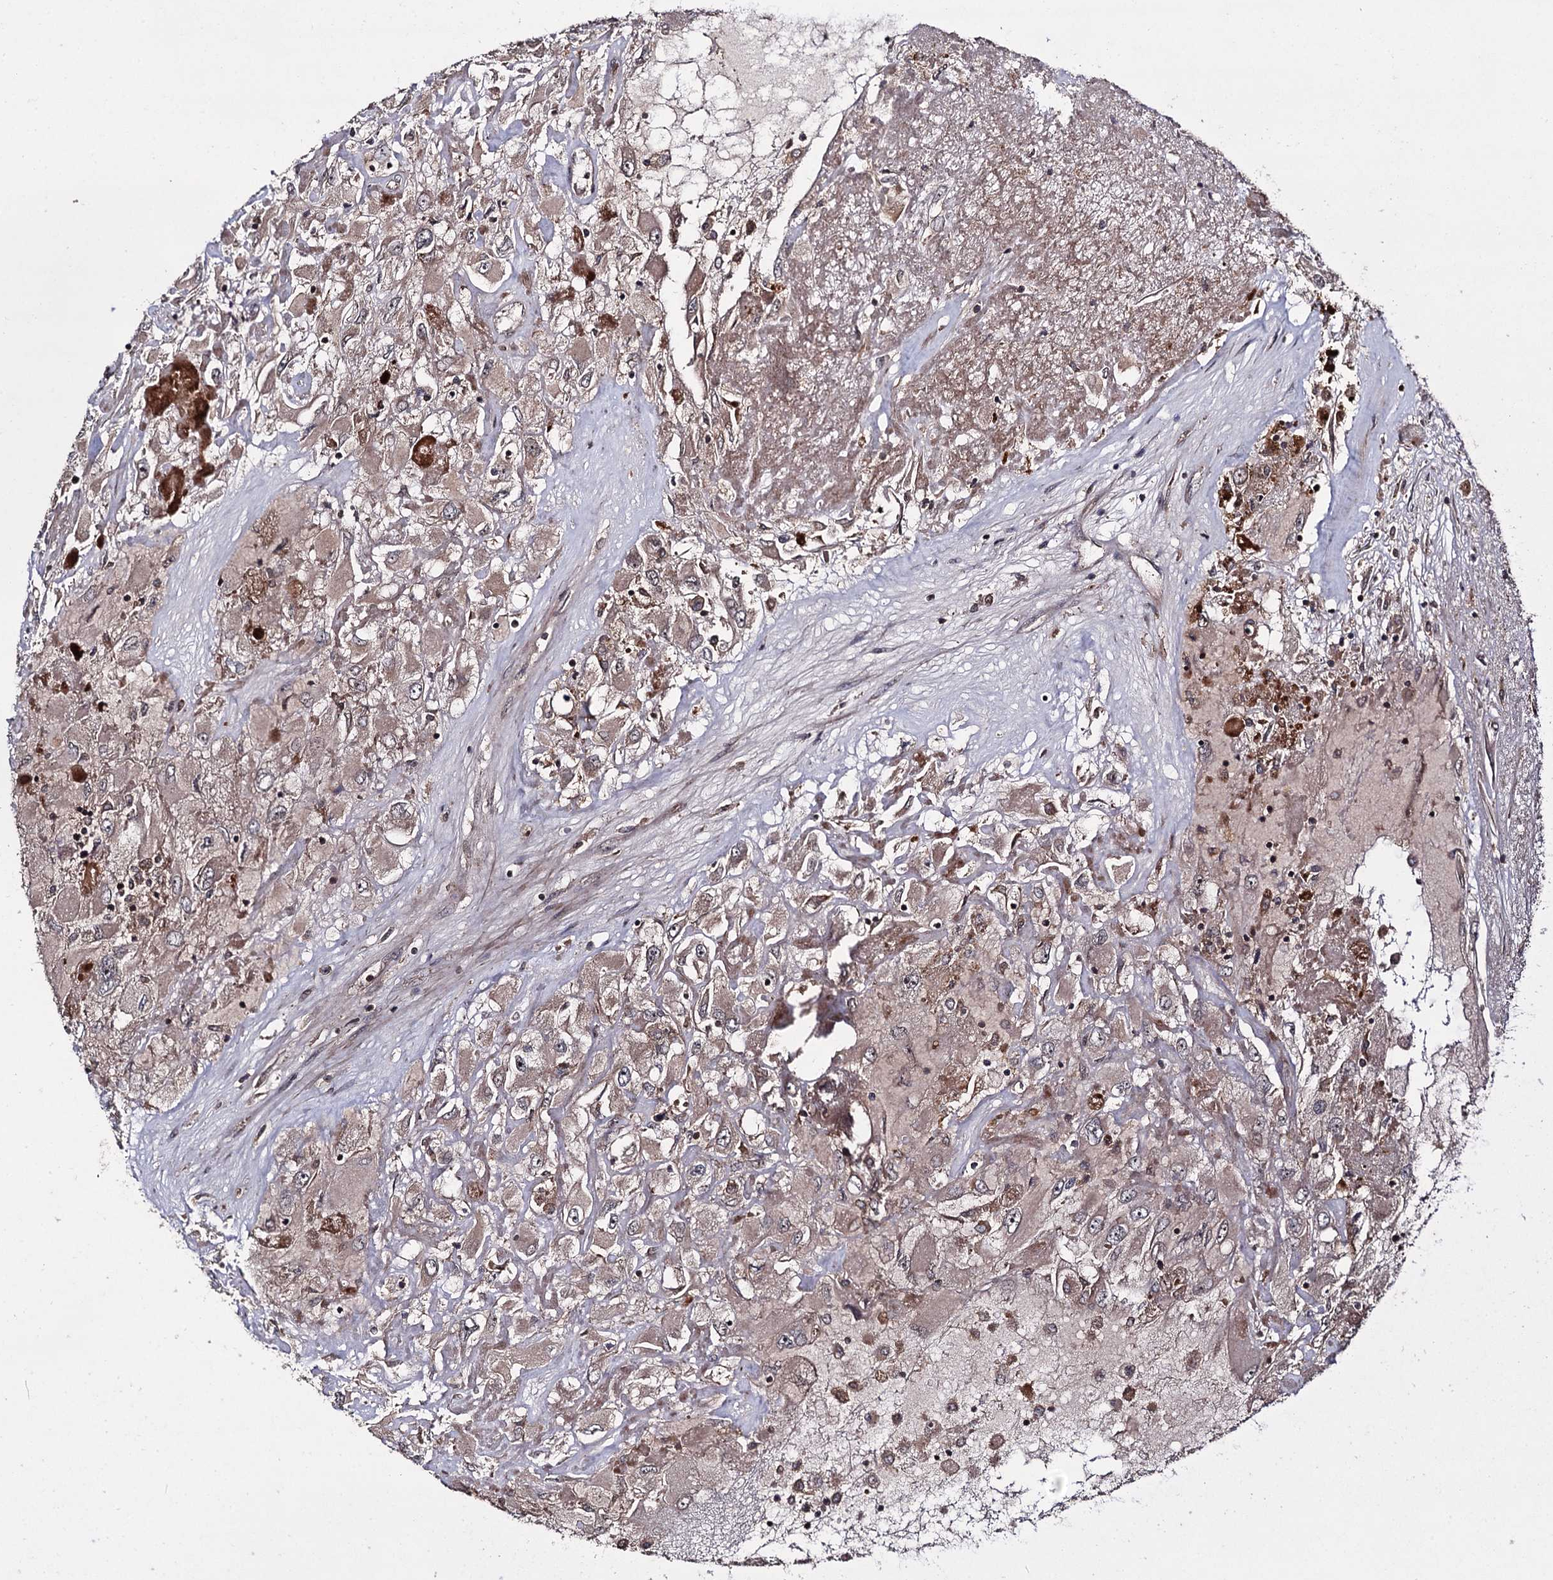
{"staining": {"intensity": "weak", "quantity": ">75%", "location": "cytoplasmic/membranous"}, "tissue": "renal cancer", "cell_type": "Tumor cells", "image_type": "cancer", "snomed": [{"axis": "morphology", "description": "Adenocarcinoma, NOS"}, {"axis": "topography", "description": "Kidney"}], "caption": "An IHC image of tumor tissue is shown. Protein staining in brown highlights weak cytoplasmic/membranous positivity in renal cancer (adenocarcinoma) within tumor cells. Nuclei are stained in blue.", "gene": "KXD1", "patient": {"sex": "female", "age": 52}}